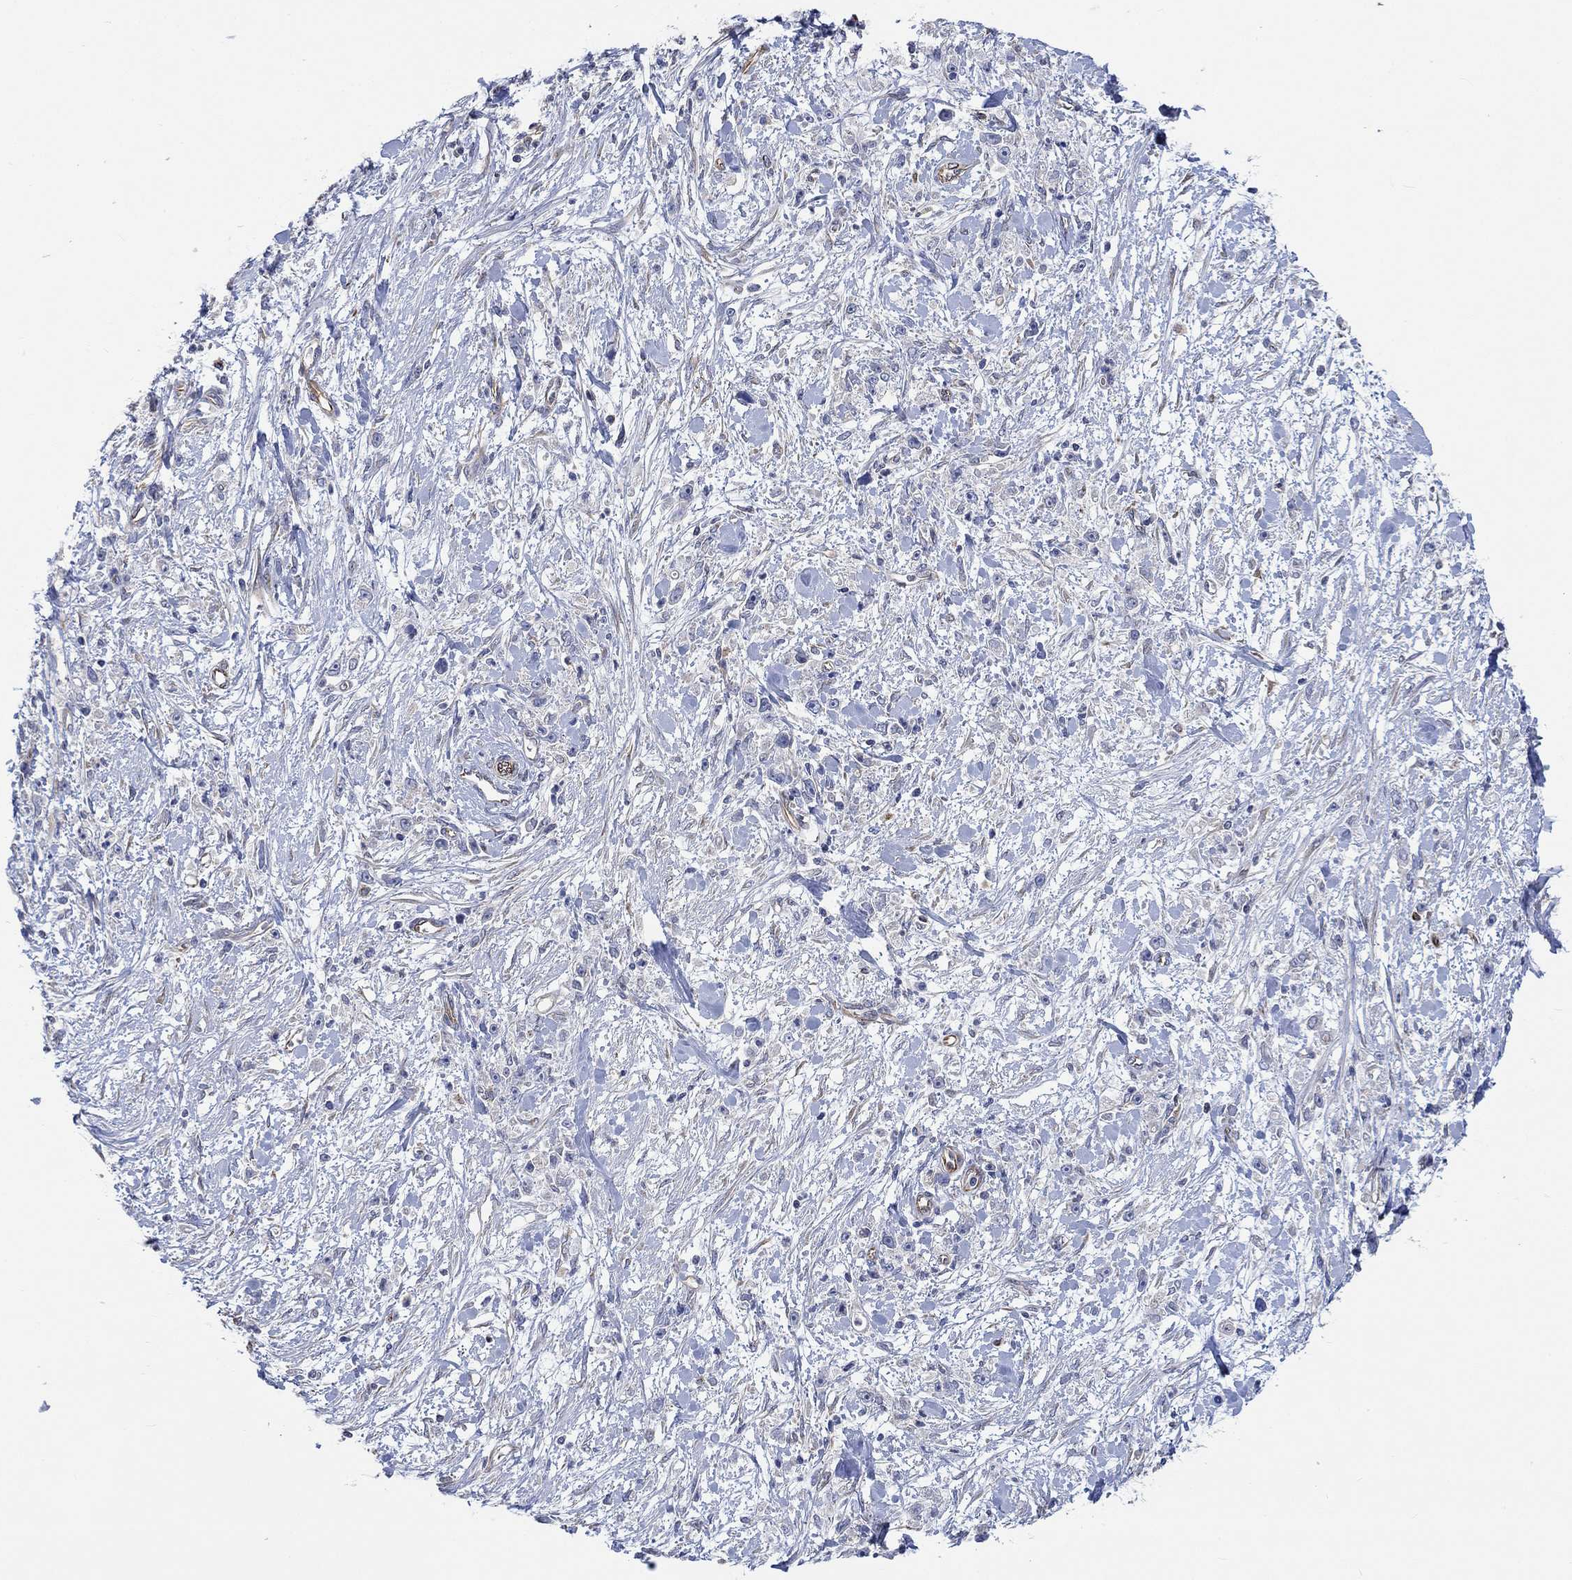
{"staining": {"intensity": "negative", "quantity": "none", "location": "none"}, "tissue": "stomach cancer", "cell_type": "Tumor cells", "image_type": "cancer", "snomed": [{"axis": "morphology", "description": "Adenocarcinoma, NOS"}, {"axis": "topography", "description": "Stomach"}], "caption": "Immunohistochemistry photomicrograph of stomach cancer stained for a protein (brown), which demonstrates no expression in tumor cells. (DAB (3,3'-diaminobenzidine) immunohistochemistry (IHC), high magnification).", "gene": "CAMK1D", "patient": {"sex": "female", "age": 59}}